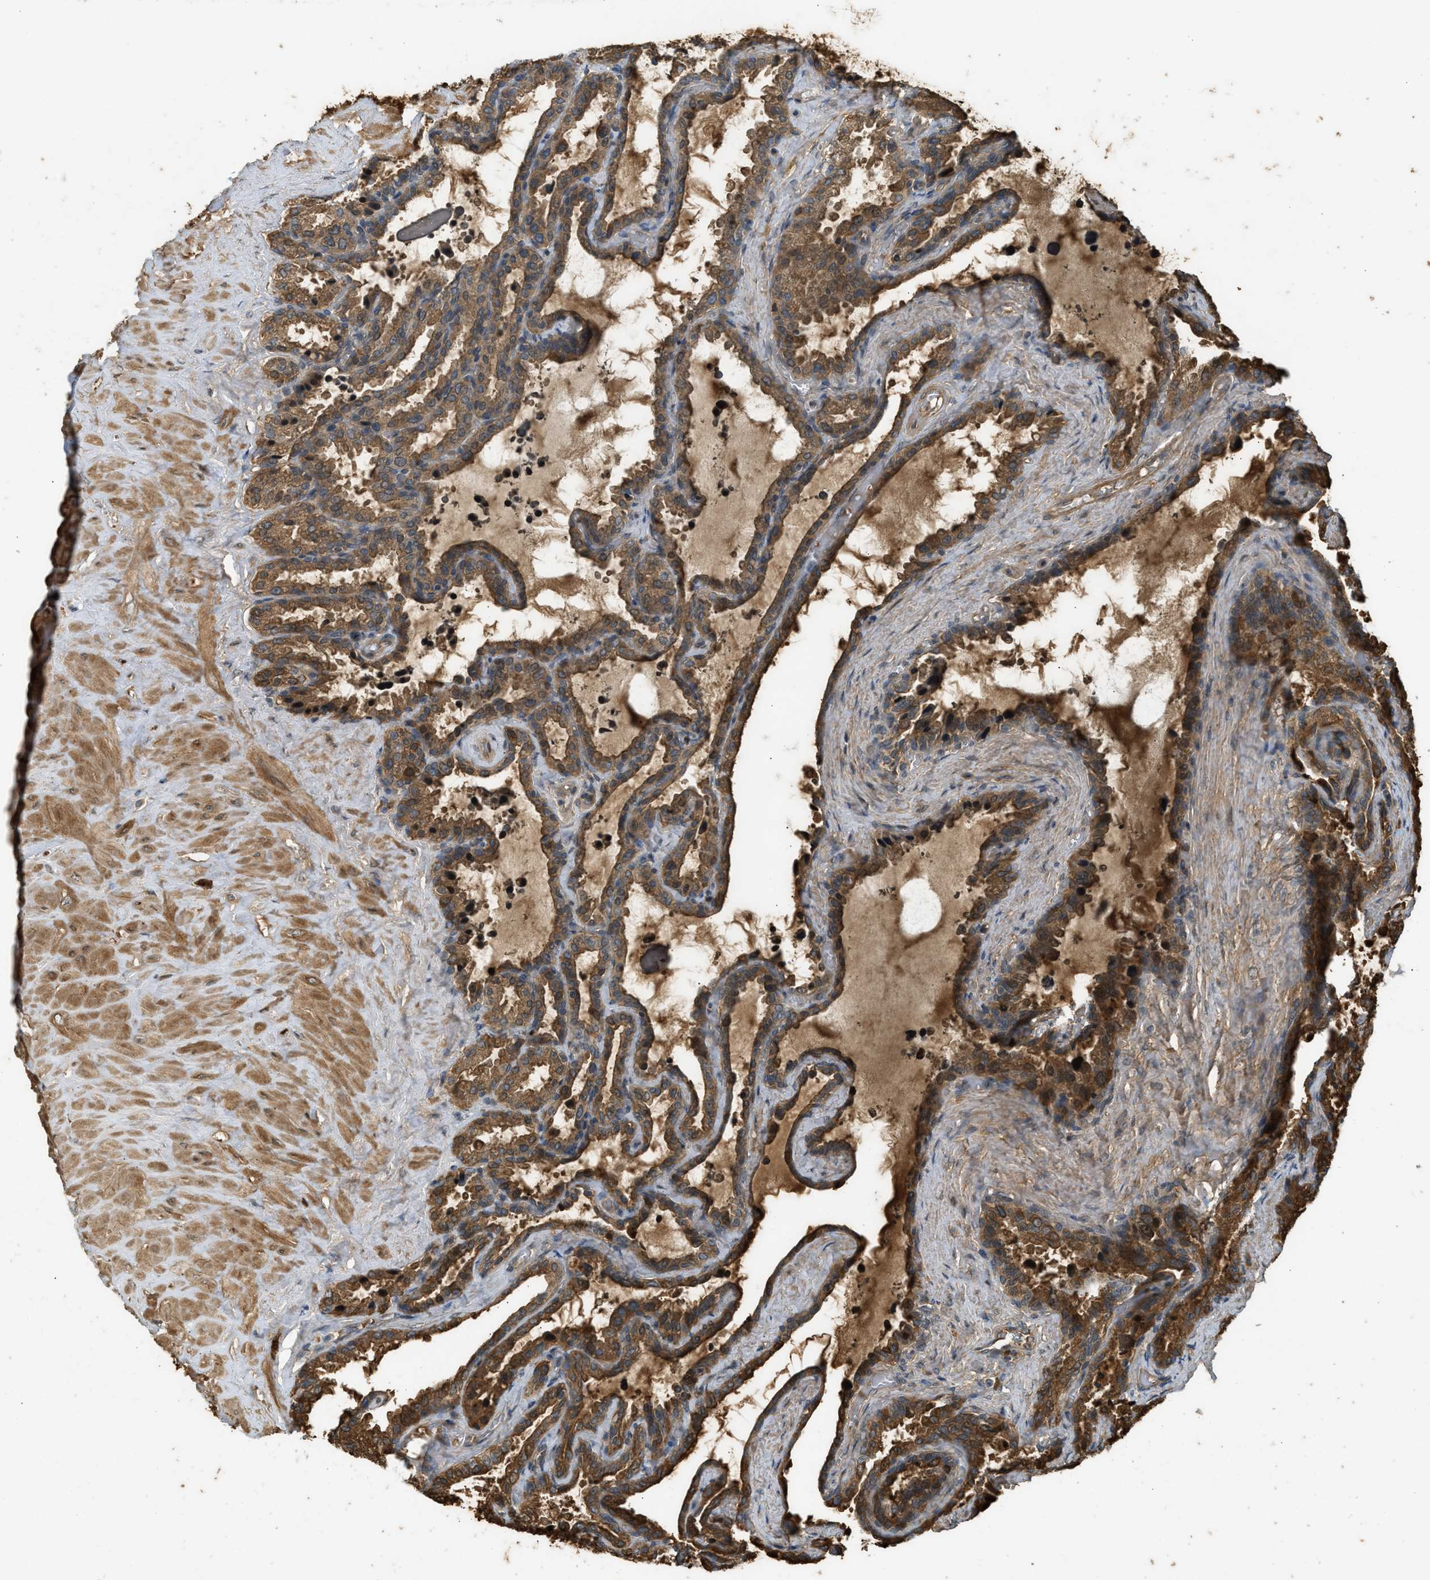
{"staining": {"intensity": "strong", "quantity": ">75%", "location": "cytoplasmic/membranous"}, "tissue": "seminal vesicle", "cell_type": "Glandular cells", "image_type": "normal", "snomed": [{"axis": "morphology", "description": "Normal tissue, NOS"}, {"axis": "topography", "description": "Seminal veicle"}], "caption": "A photomicrograph showing strong cytoplasmic/membranous expression in about >75% of glandular cells in normal seminal vesicle, as visualized by brown immunohistochemical staining.", "gene": "ADCY8", "patient": {"sex": "male", "age": 46}}